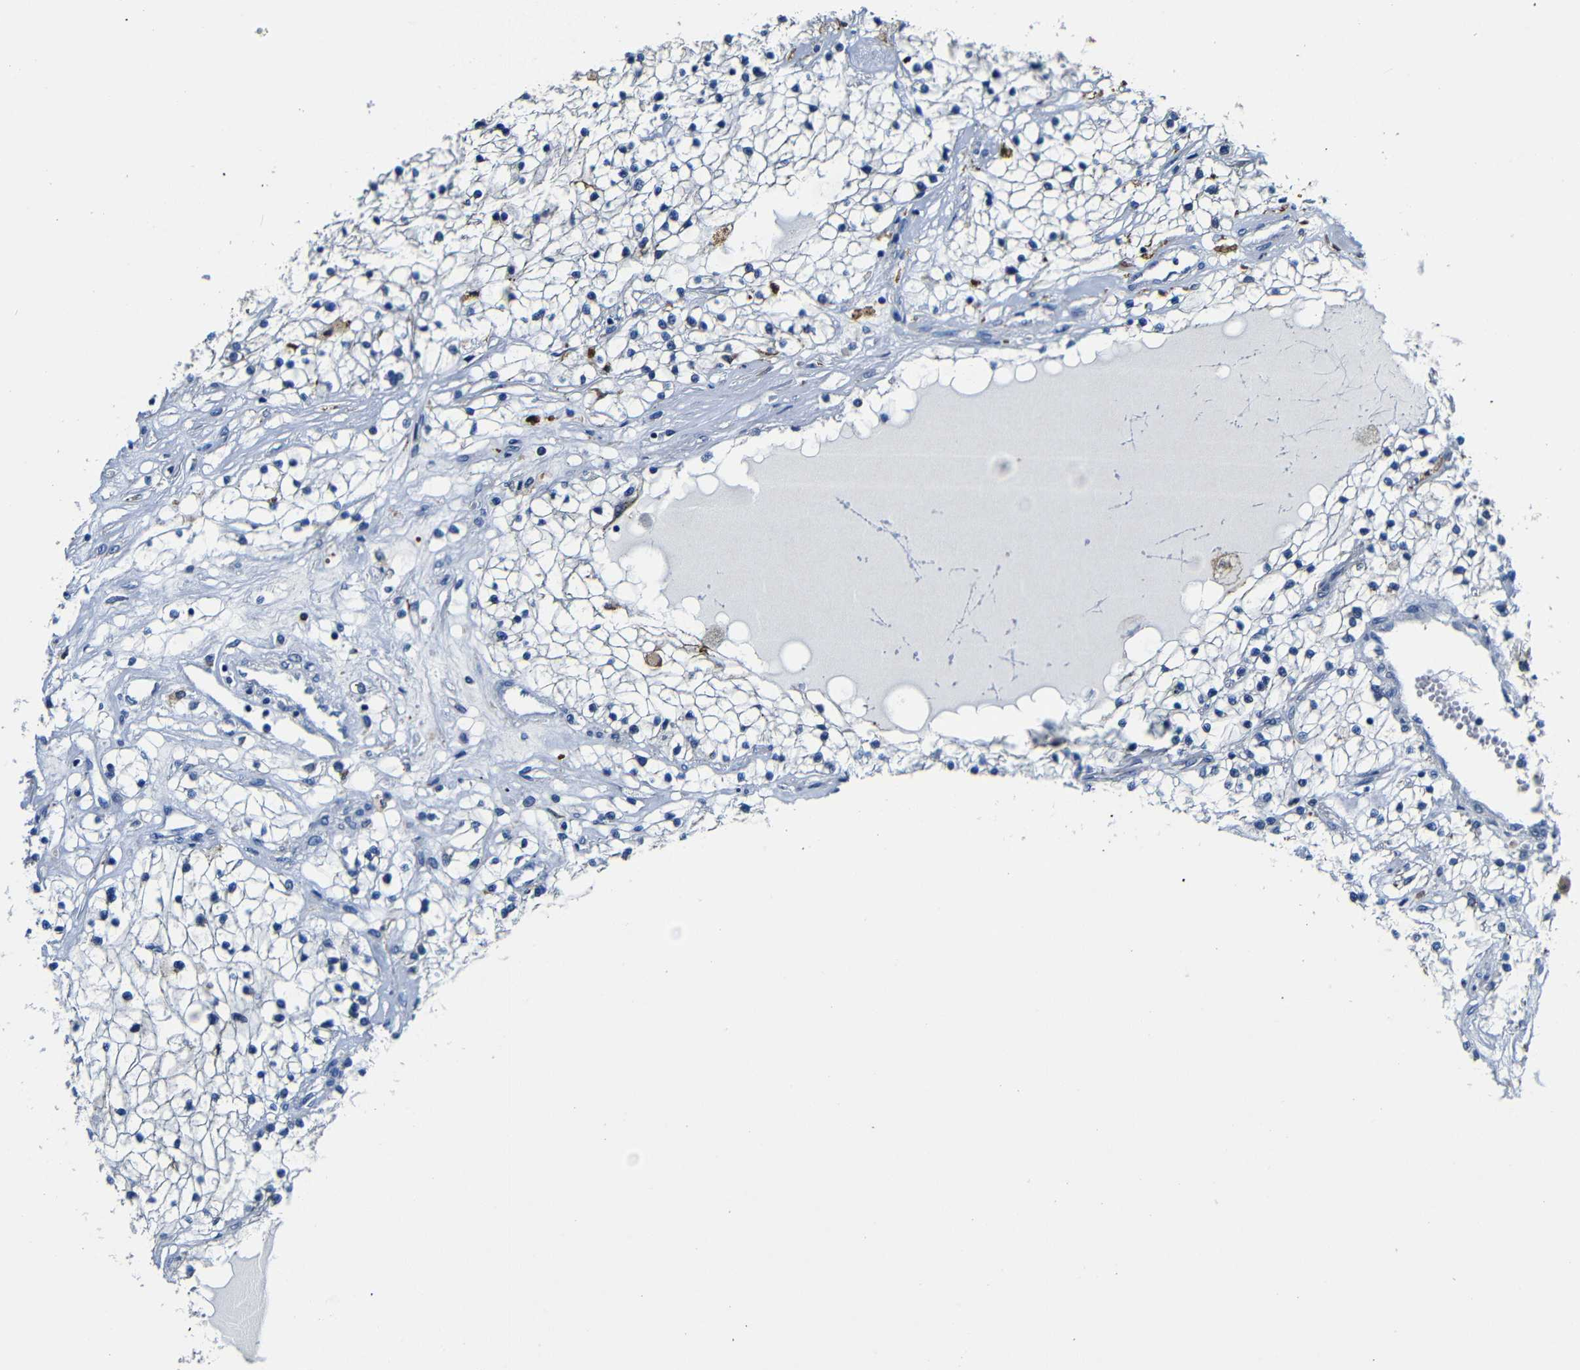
{"staining": {"intensity": "negative", "quantity": "none", "location": "none"}, "tissue": "renal cancer", "cell_type": "Tumor cells", "image_type": "cancer", "snomed": [{"axis": "morphology", "description": "Adenocarcinoma, NOS"}, {"axis": "topography", "description": "Kidney"}], "caption": "Immunohistochemical staining of renal cancer displays no significant staining in tumor cells. (DAB immunohistochemistry (IHC), high magnification).", "gene": "TNFAIP1", "patient": {"sex": "male", "age": 68}}